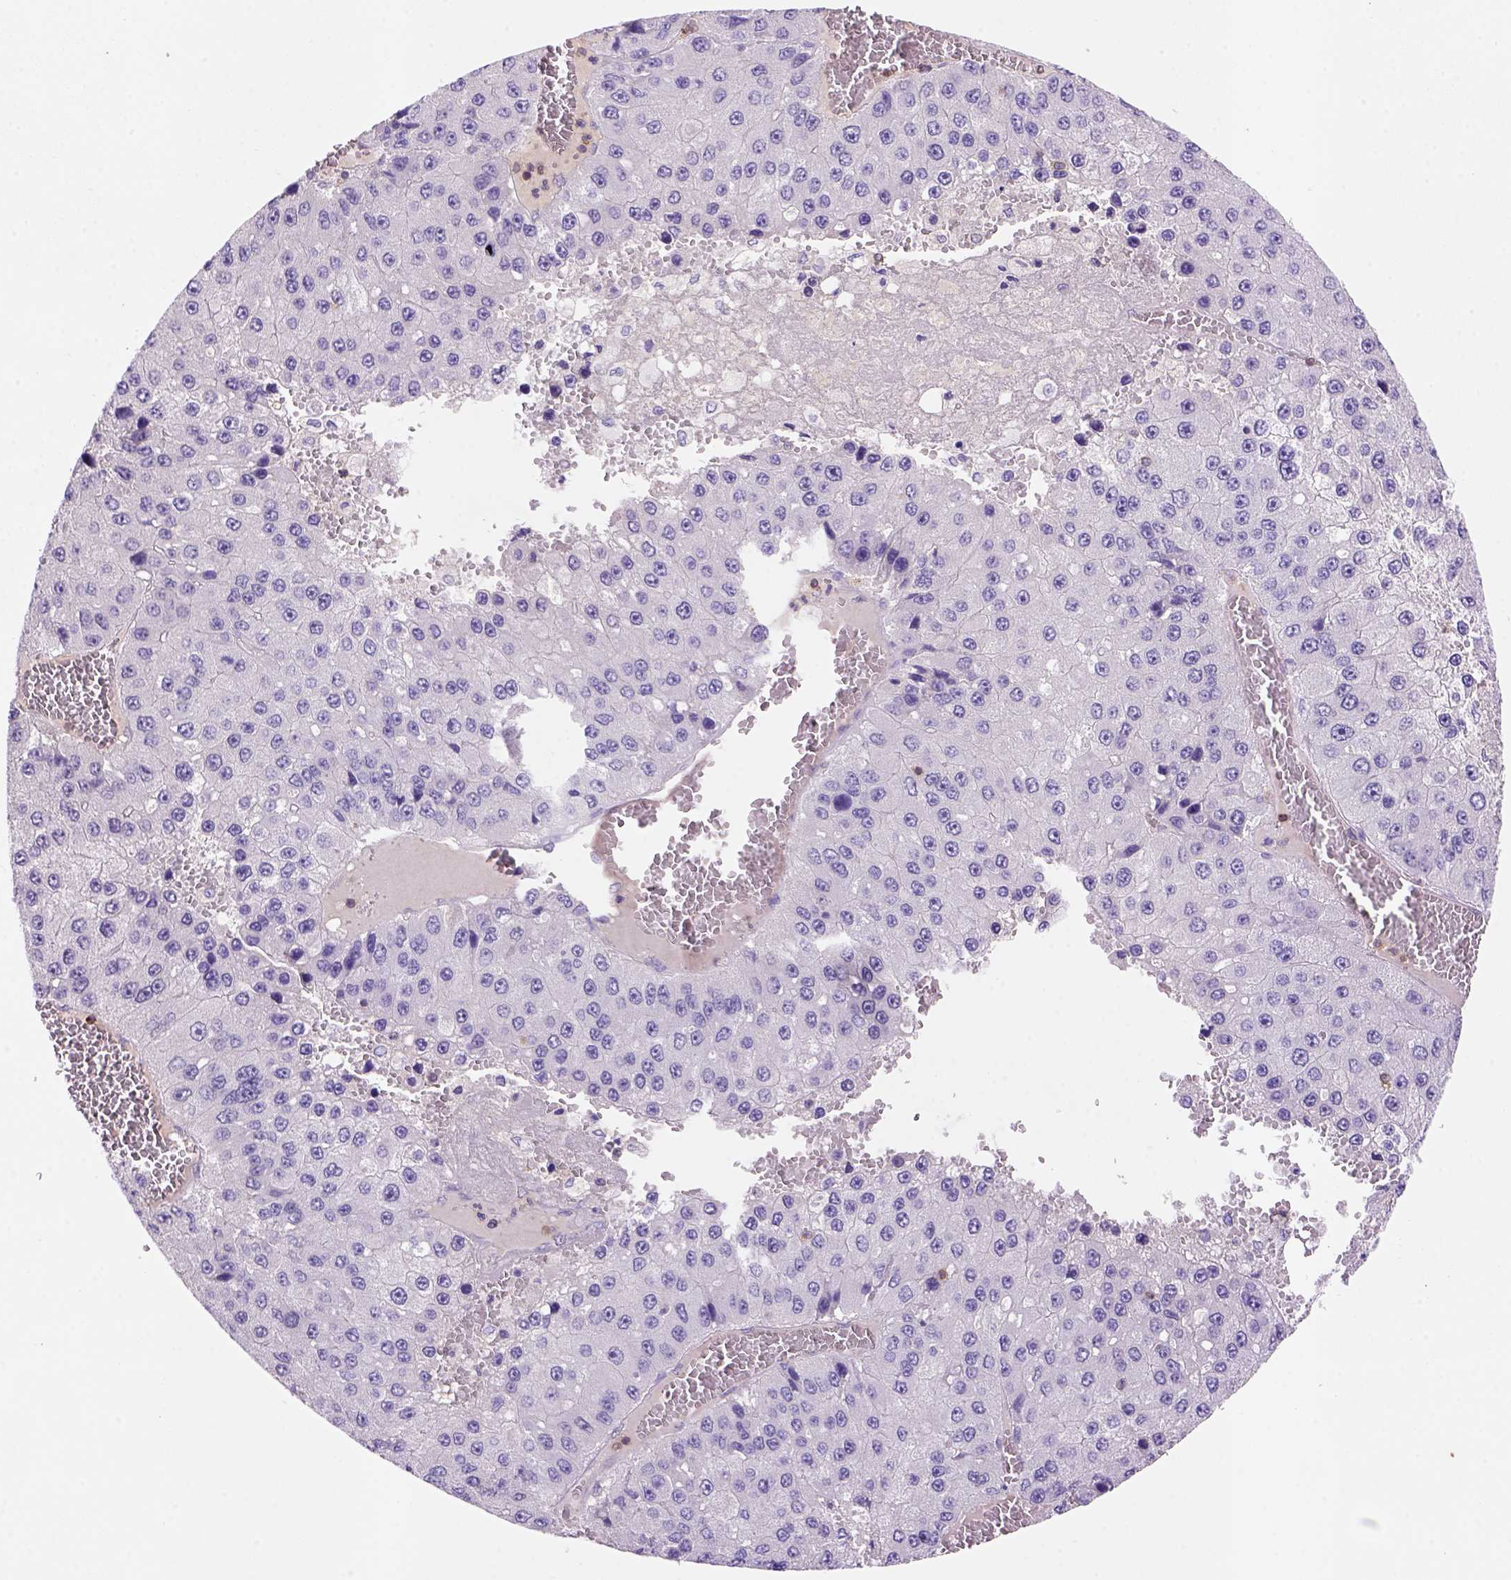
{"staining": {"intensity": "negative", "quantity": "none", "location": "none"}, "tissue": "liver cancer", "cell_type": "Tumor cells", "image_type": "cancer", "snomed": [{"axis": "morphology", "description": "Carcinoma, Hepatocellular, NOS"}, {"axis": "topography", "description": "Liver"}], "caption": "The immunohistochemistry (IHC) histopathology image has no significant expression in tumor cells of liver cancer (hepatocellular carcinoma) tissue.", "gene": "INPP5D", "patient": {"sex": "female", "age": 73}}